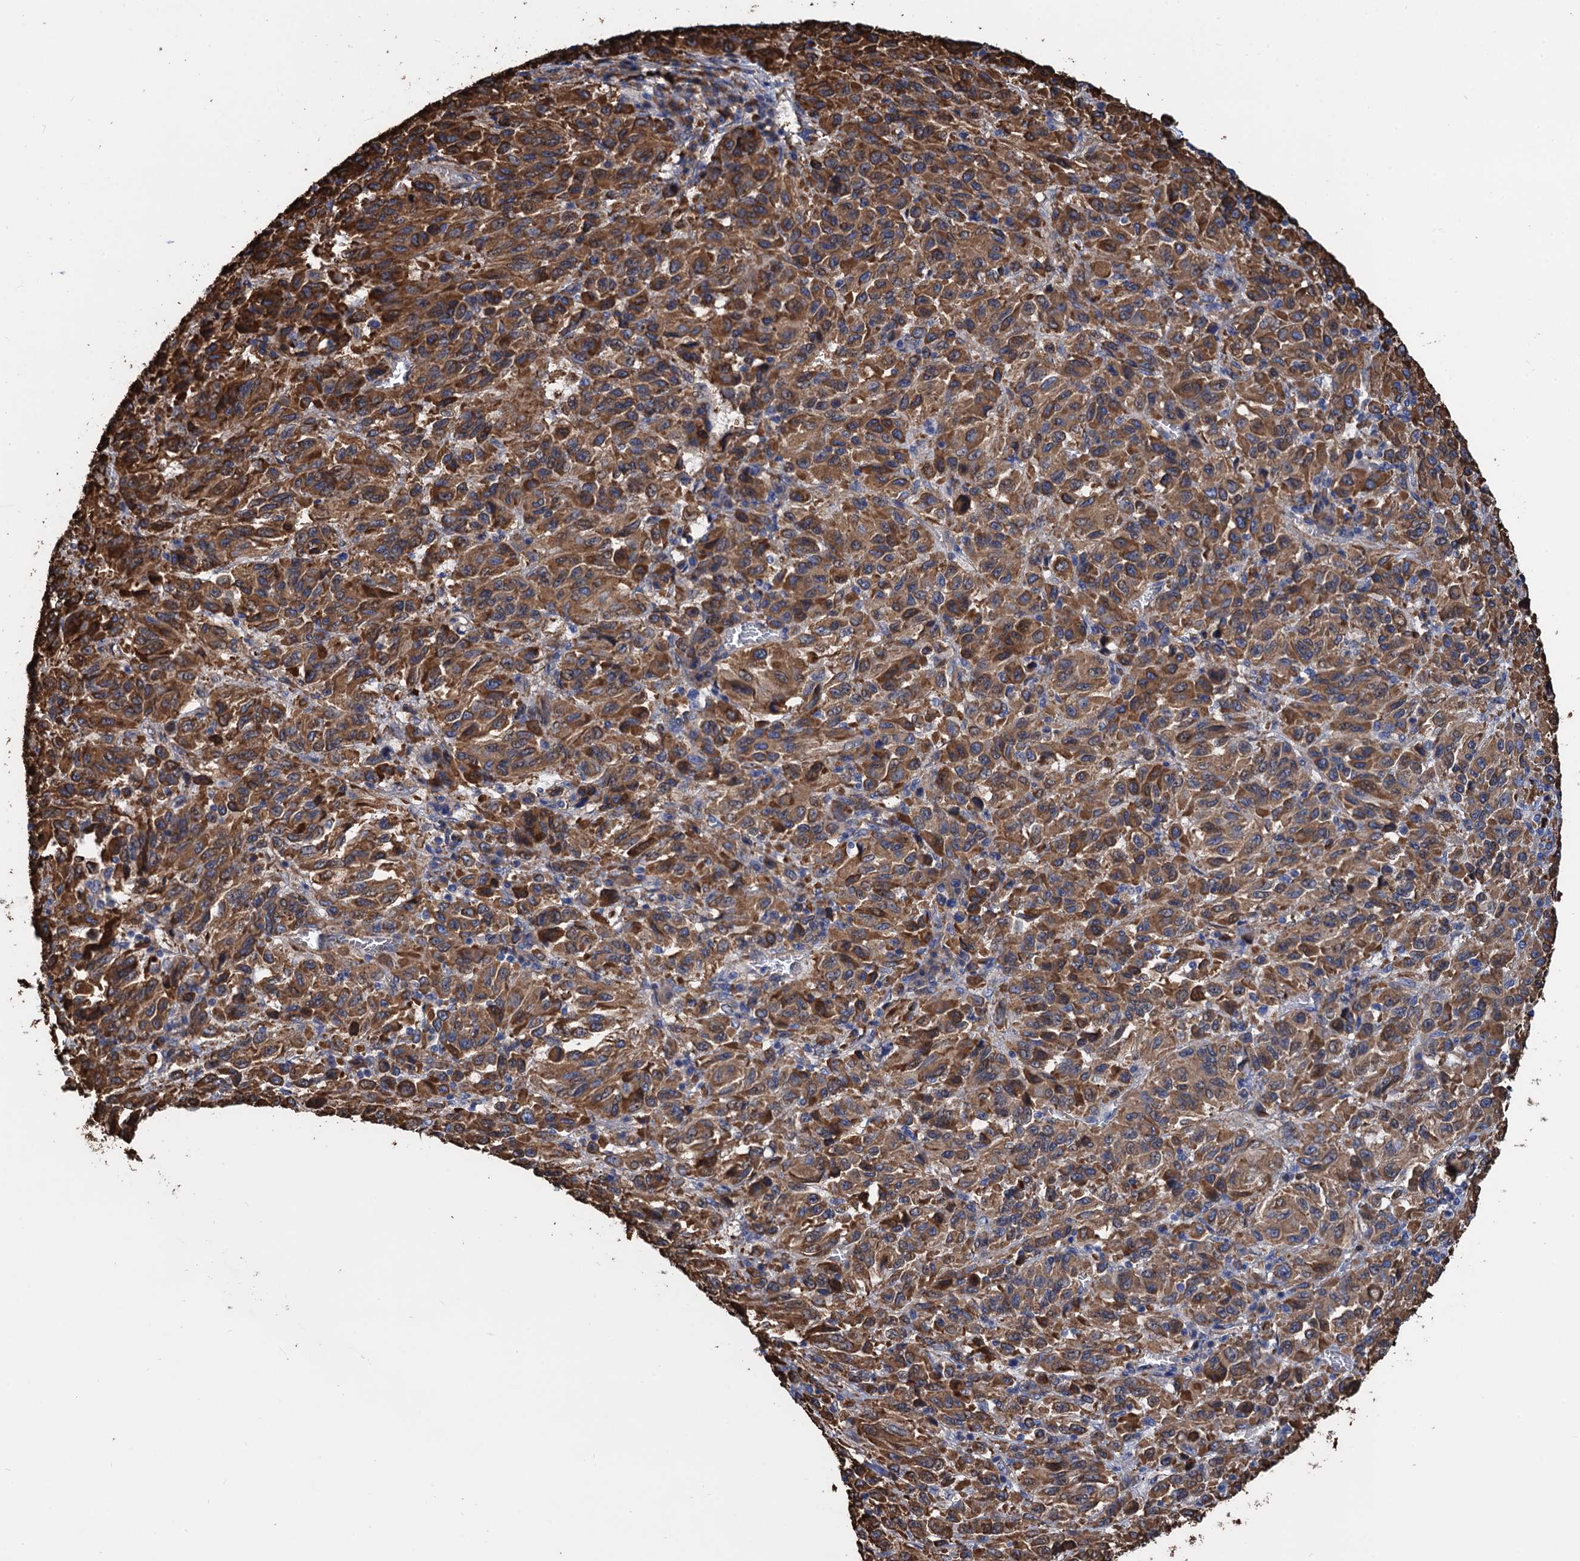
{"staining": {"intensity": "moderate", "quantity": ">75%", "location": "cytoplasmic/membranous"}, "tissue": "melanoma", "cell_type": "Tumor cells", "image_type": "cancer", "snomed": [{"axis": "morphology", "description": "Malignant melanoma, Metastatic site"}, {"axis": "topography", "description": "Lung"}], "caption": "DAB immunohistochemical staining of malignant melanoma (metastatic site) exhibits moderate cytoplasmic/membranous protein positivity in approximately >75% of tumor cells.", "gene": "CNNM1", "patient": {"sex": "male", "age": 64}}